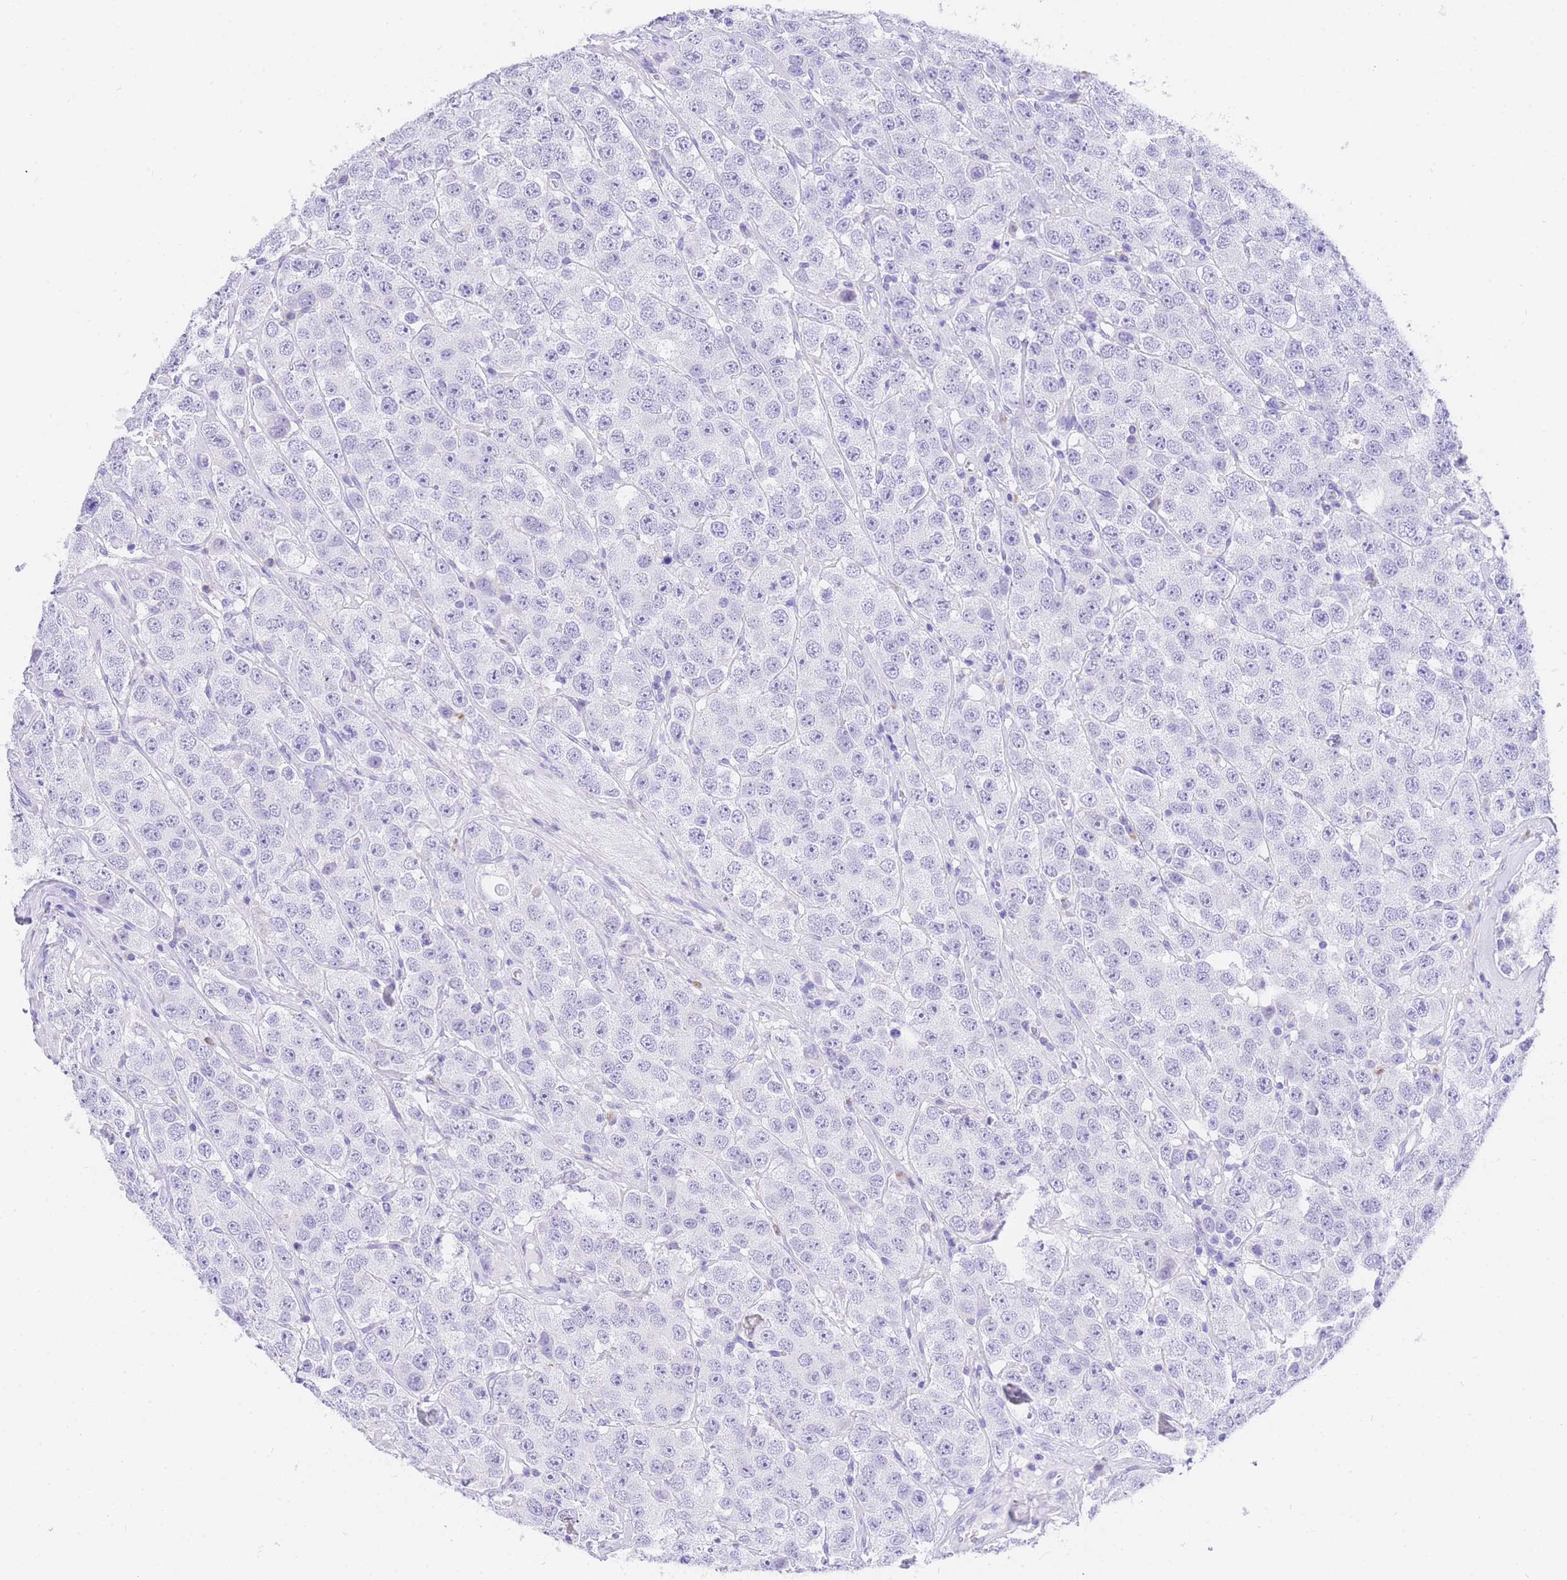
{"staining": {"intensity": "negative", "quantity": "none", "location": "none"}, "tissue": "testis cancer", "cell_type": "Tumor cells", "image_type": "cancer", "snomed": [{"axis": "morphology", "description": "Seminoma, NOS"}, {"axis": "topography", "description": "Testis"}], "caption": "Tumor cells show no significant protein expression in testis cancer (seminoma).", "gene": "NKD2", "patient": {"sex": "male", "age": 28}}